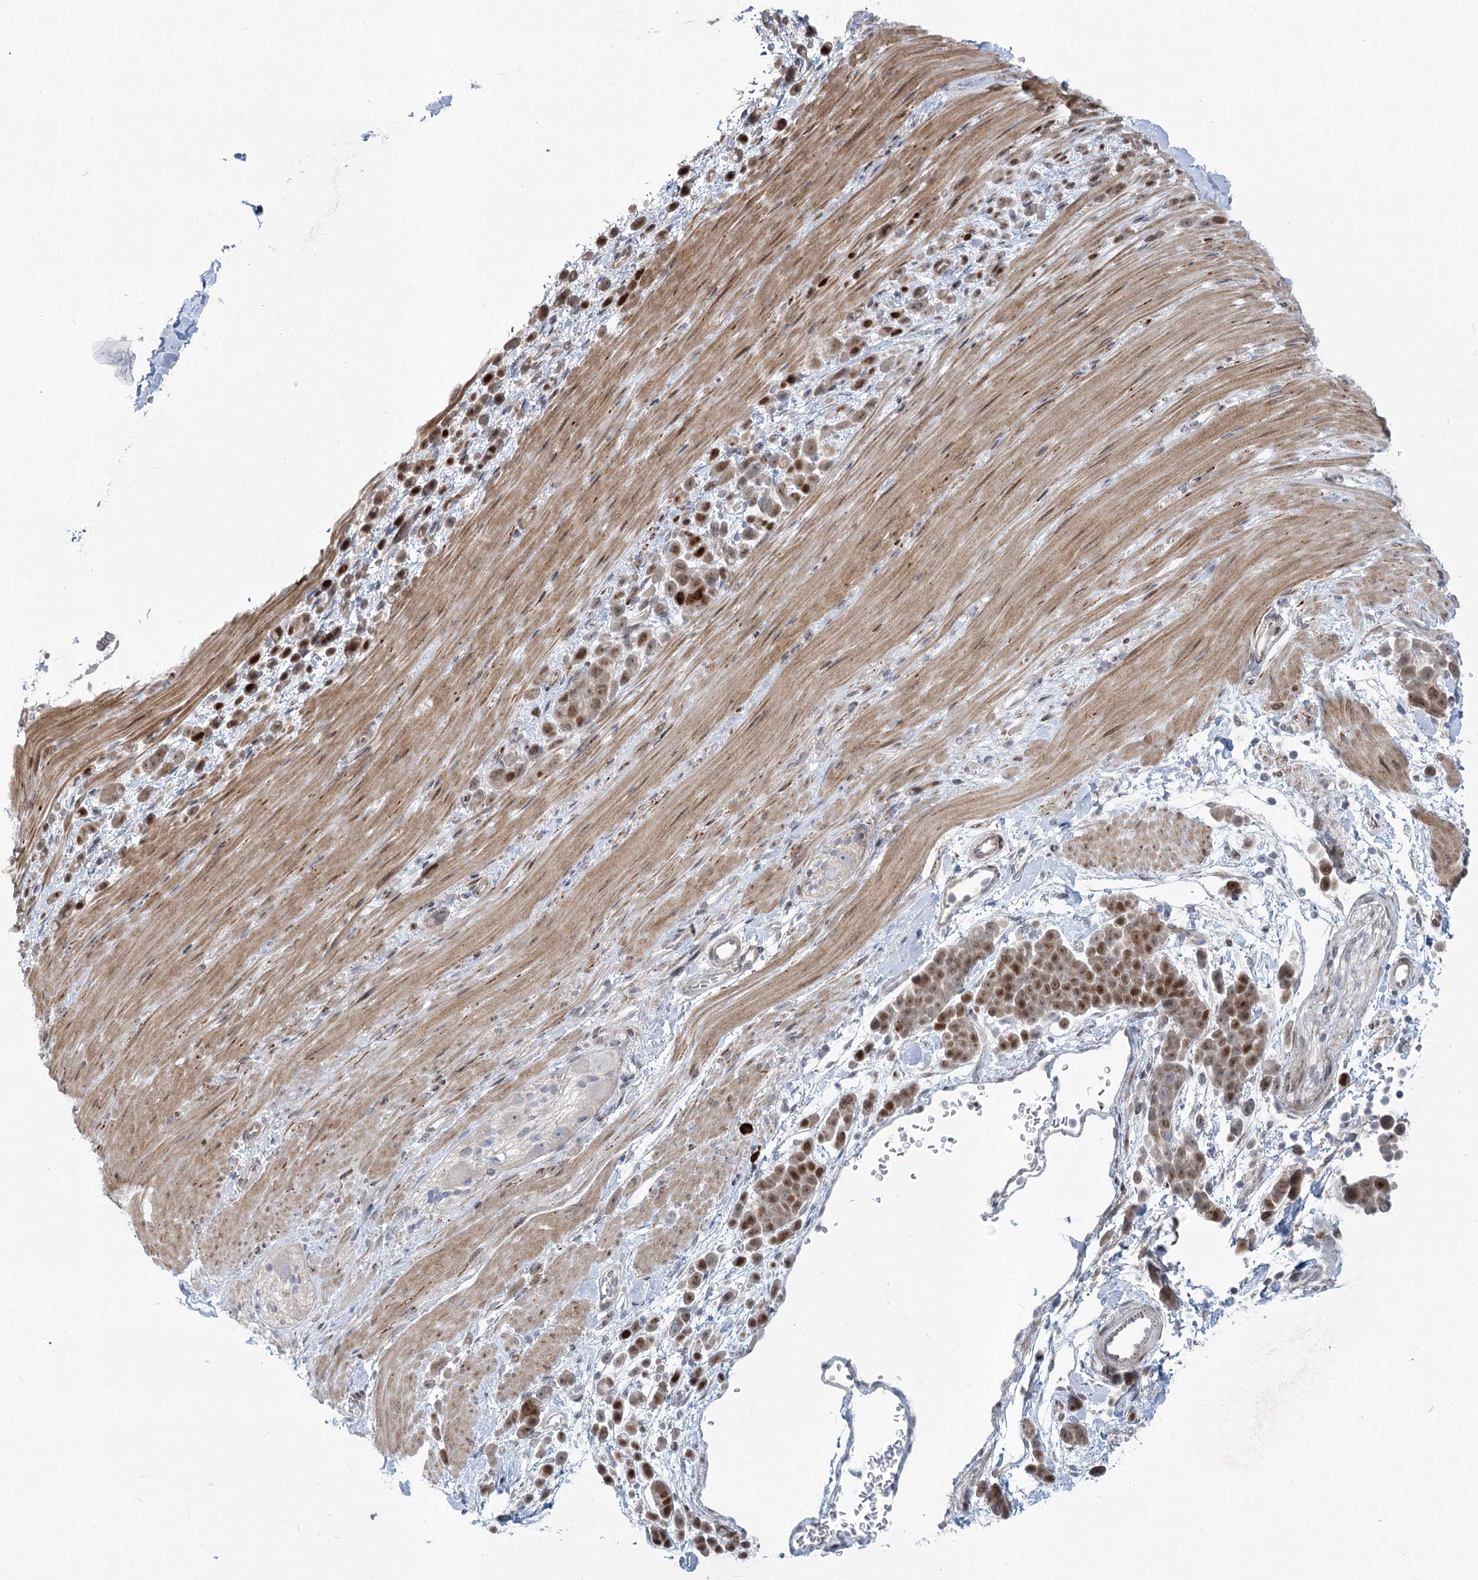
{"staining": {"intensity": "moderate", "quantity": ">75%", "location": "nuclear"}, "tissue": "pancreatic cancer", "cell_type": "Tumor cells", "image_type": "cancer", "snomed": [{"axis": "morphology", "description": "Normal tissue, NOS"}, {"axis": "morphology", "description": "Adenocarcinoma, NOS"}, {"axis": "topography", "description": "Pancreas"}], "caption": "An image showing moderate nuclear expression in approximately >75% of tumor cells in pancreatic cancer (adenocarcinoma), as visualized by brown immunohistochemical staining.", "gene": "ABITRAM", "patient": {"sex": "female", "age": 64}}